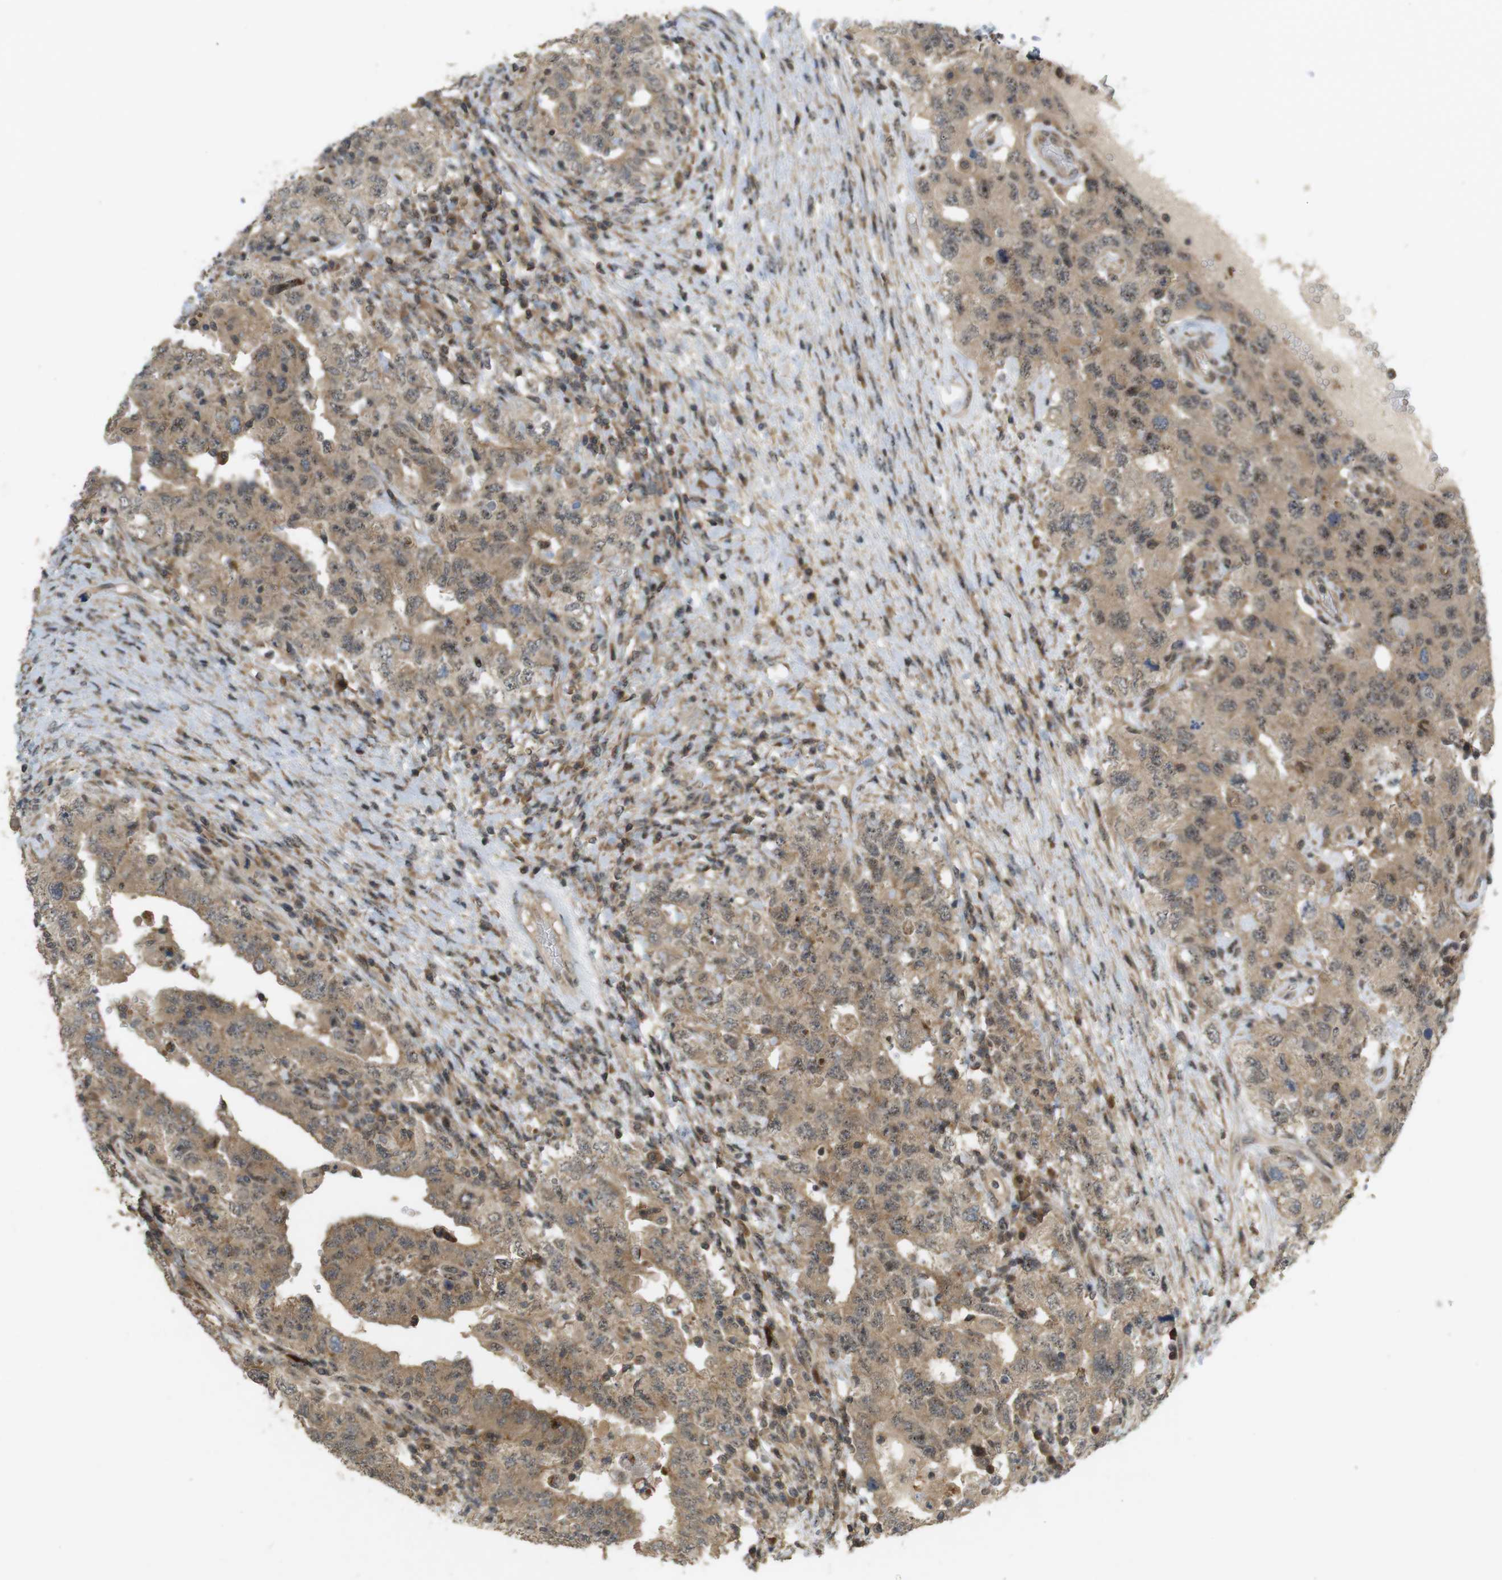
{"staining": {"intensity": "moderate", "quantity": ">75%", "location": "cytoplasmic/membranous,nuclear"}, "tissue": "testis cancer", "cell_type": "Tumor cells", "image_type": "cancer", "snomed": [{"axis": "morphology", "description": "Carcinoma, Embryonal, NOS"}, {"axis": "topography", "description": "Testis"}], "caption": "An image of testis cancer stained for a protein reveals moderate cytoplasmic/membranous and nuclear brown staining in tumor cells.", "gene": "TMX3", "patient": {"sex": "male", "age": 26}}